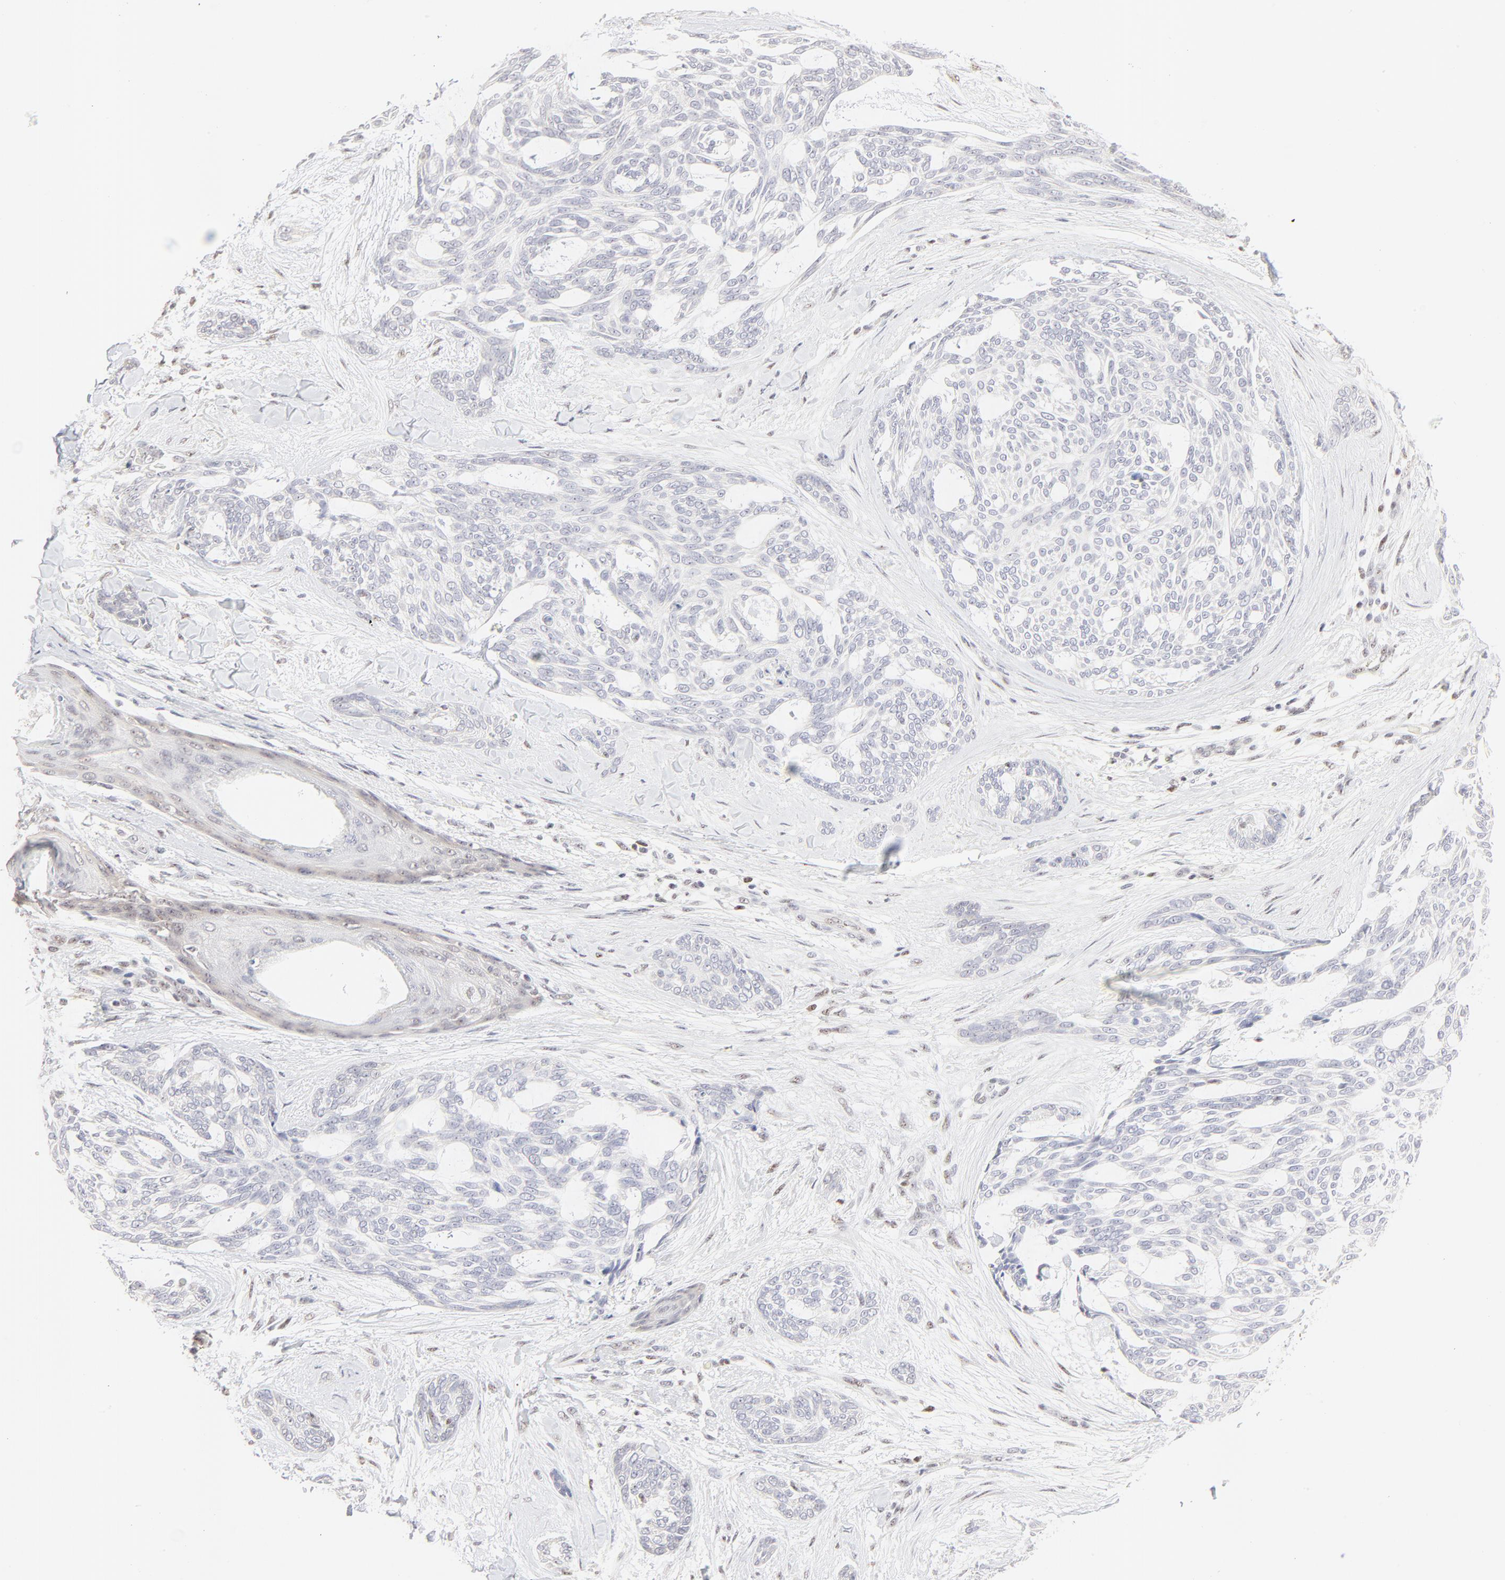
{"staining": {"intensity": "negative", "quantity": "none", "location": "none"}, "tissue": "skin cancer", "cell_type": "Tumor cells", "image_type": "cancer", "snomed": [{"axis": "morphology", "description": "Normal tissue, NOS"}, {"axis": "morphology", "description": "Basal cell carcinoma"}, {"axis": "topography", "description": "Skin"}], "caption": "Immunohistochemical staining of human basal cell carcinoma (skin) exhibits no significant staining in tumor cells.", "gene": "NFIL3", "patient": {"sex": "female", "age": 71}}